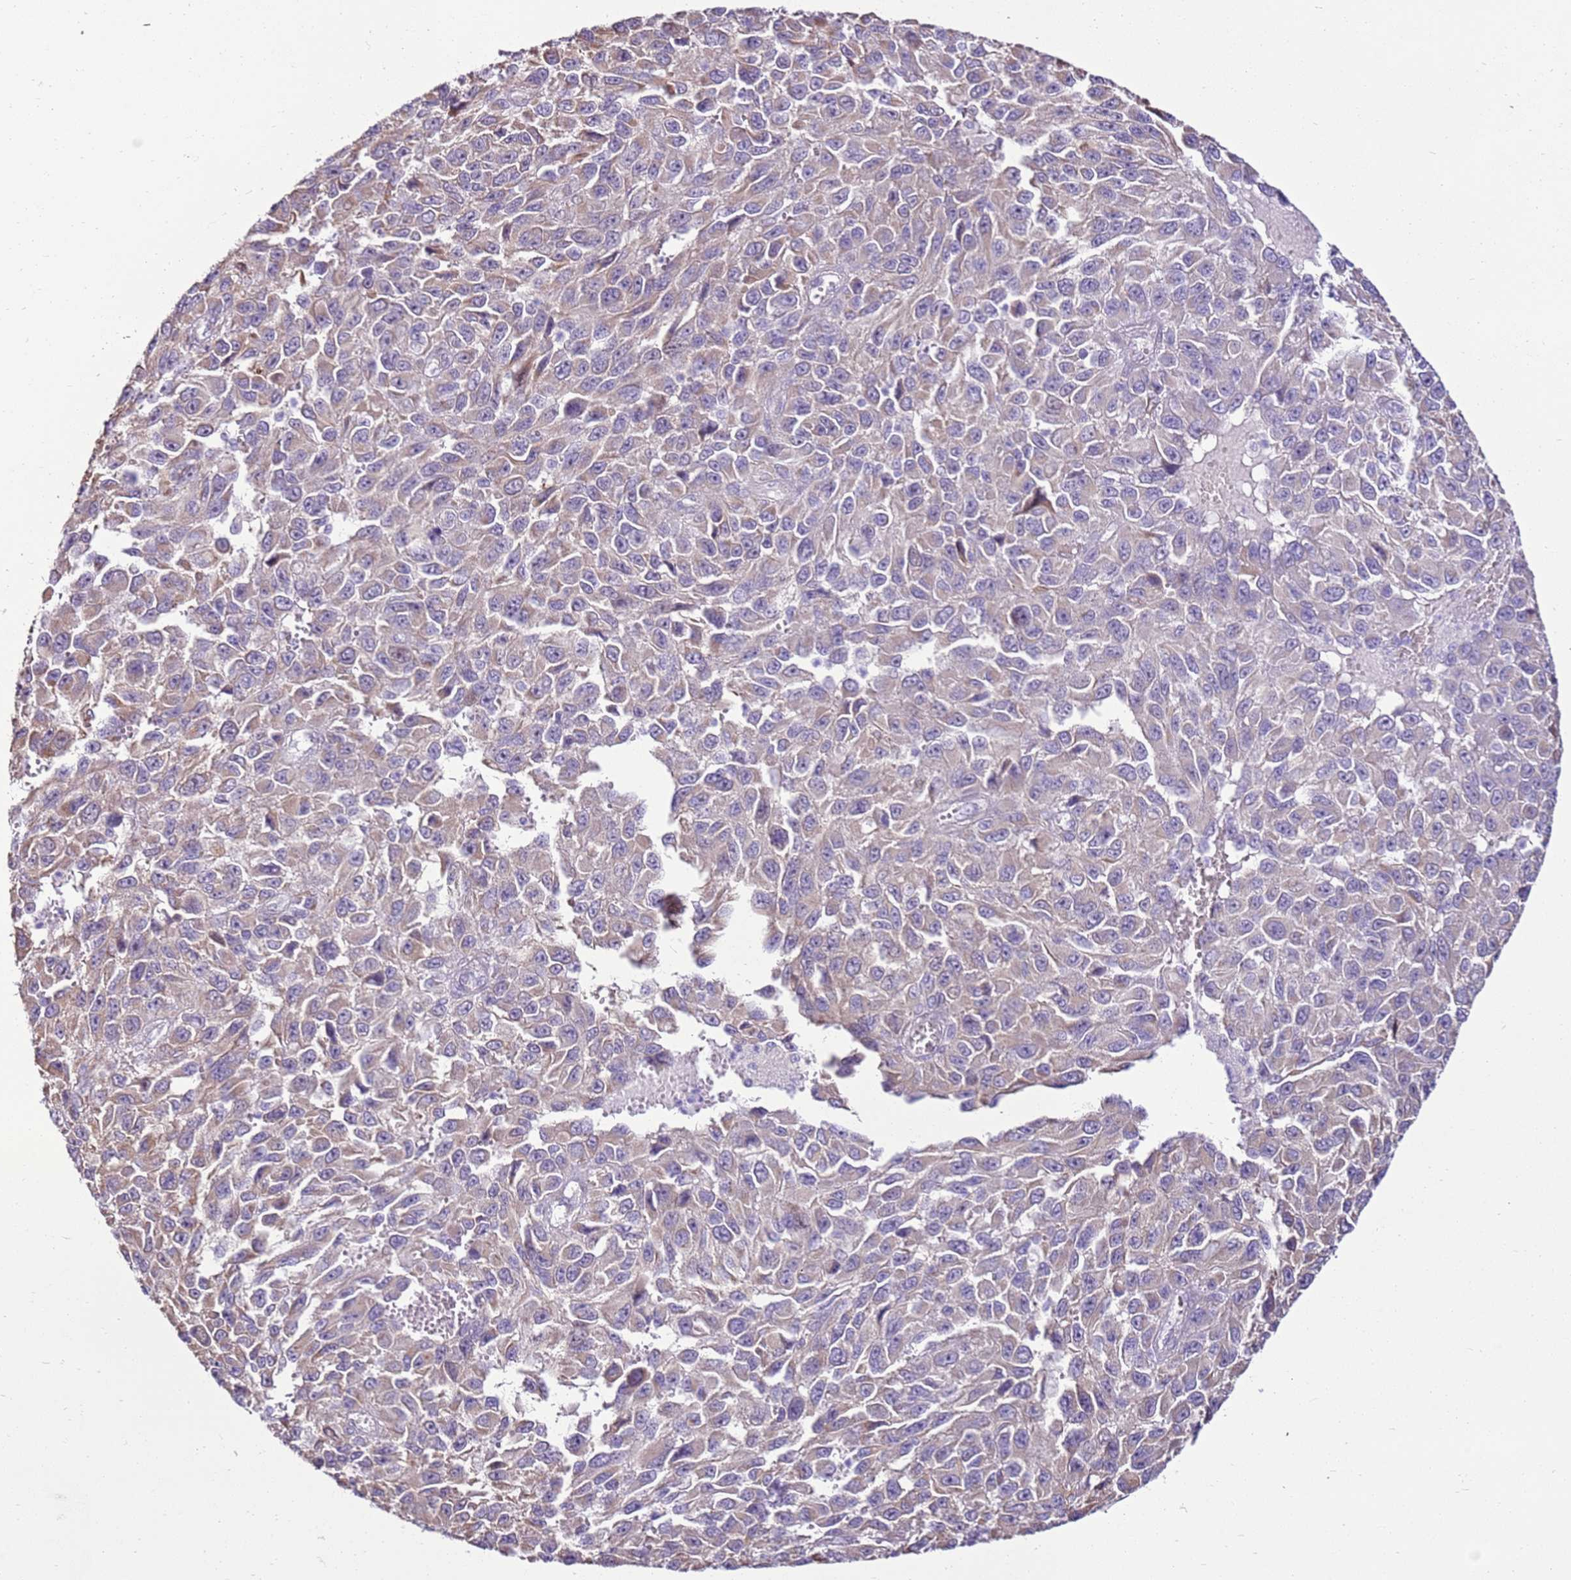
{"staining": {"intensity": "weak", "quantity": "25%-75%", "location": "cytoplasmic/membranous"}, "tissue": "melanoma", "cell_type": "Tumor cells", "image_type": "cancer", "snomed": [{"axis": "morphology", "description": "Normal tissue, NOS"}, {"axis": "morphology", "description": "Malignant melanoma, NOS"}, {"axis": "topography", "description": "Skin"}], "caption": "Immunohistochemical staining of human melanoma exhibits weak cytoplasmic/membranous protein expression in approximately 25%-75% of tumor cells.", "gene": "SLC38A5", "patient": {"sex": "female", "age": 96}}